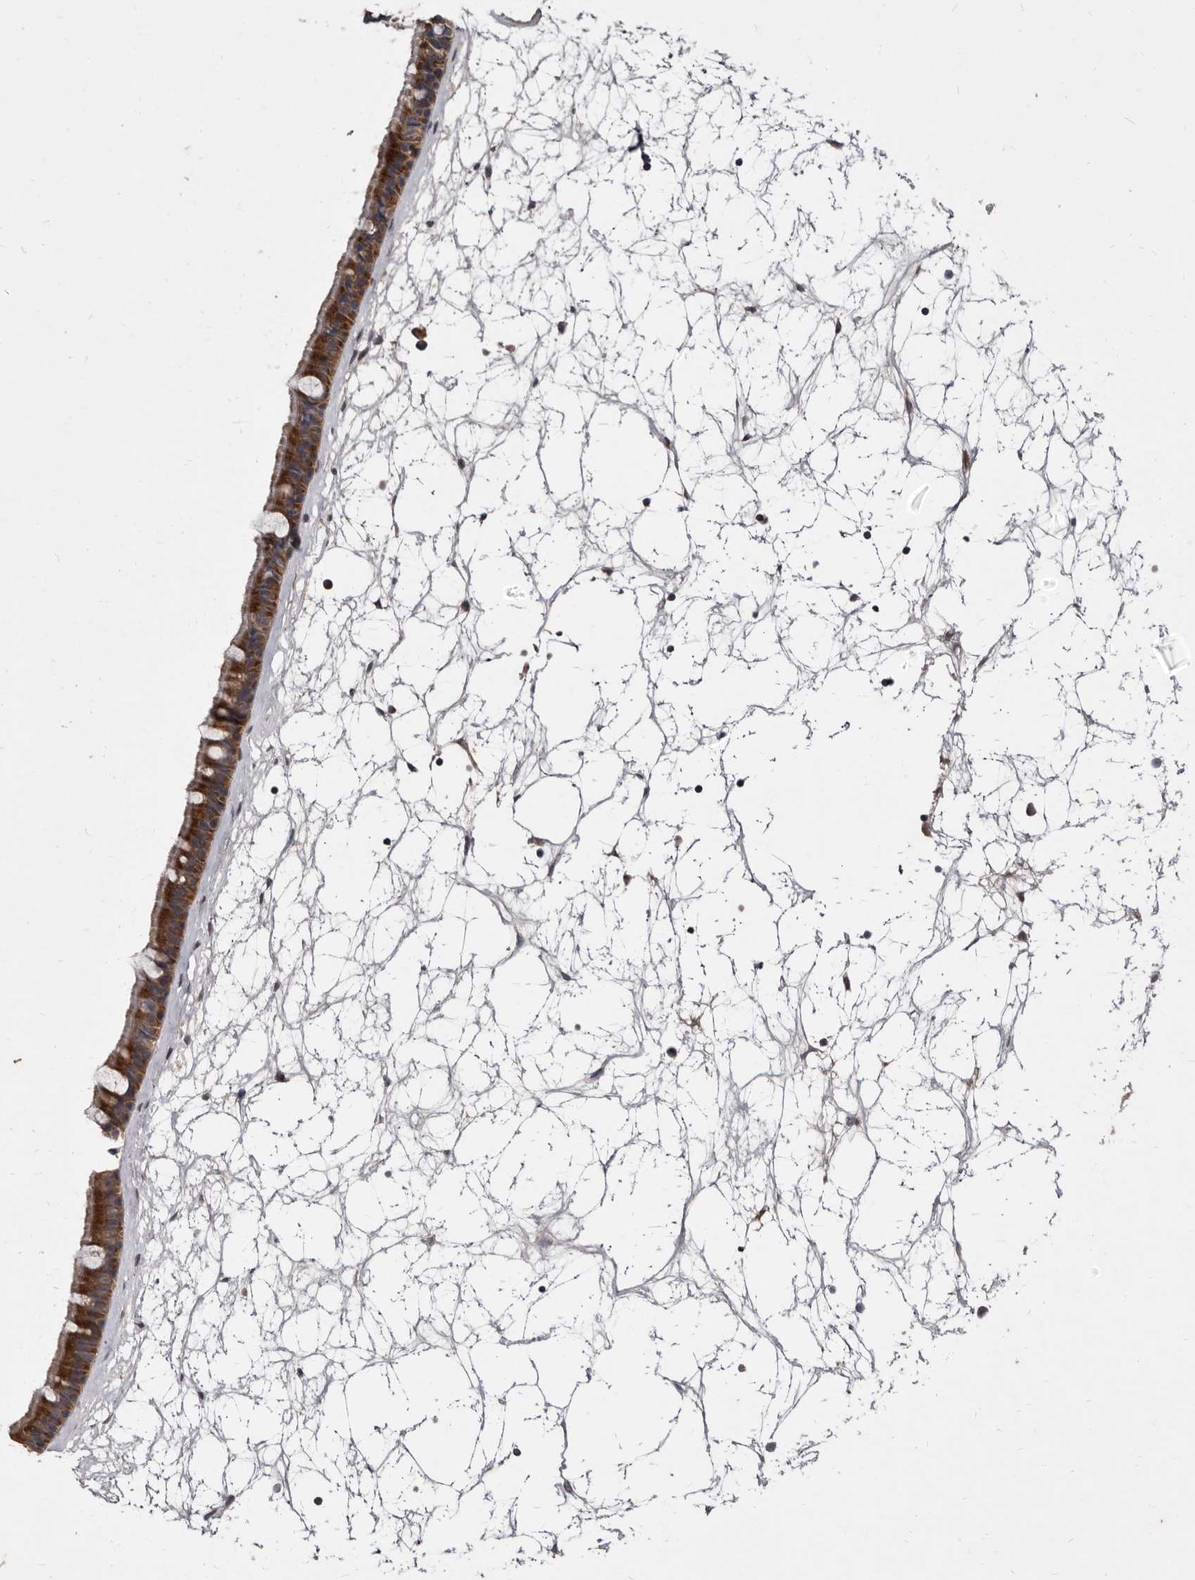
{"staining": {"intensity": "strong", "quantity": ">75%", "location": "cytoplasmic/membranous"}, "tissue": "nasopharynx", "cell_type": "Respiratory epithelial cells", "image_type": "normal", "snomed": [{"axis": "morphology", "description": "Normal tissue, NOS"}, {"axis": "topography", "description": "Nasopharynx"}], "caption": "This is an image of IHC staining of unremarkable nasopharynx, which shows strong staining in the cytoplasmic/membranous of respiratory epithelial cells.", "gene": "FLAD1", "patient": {"sex": "male", "age": 64}}